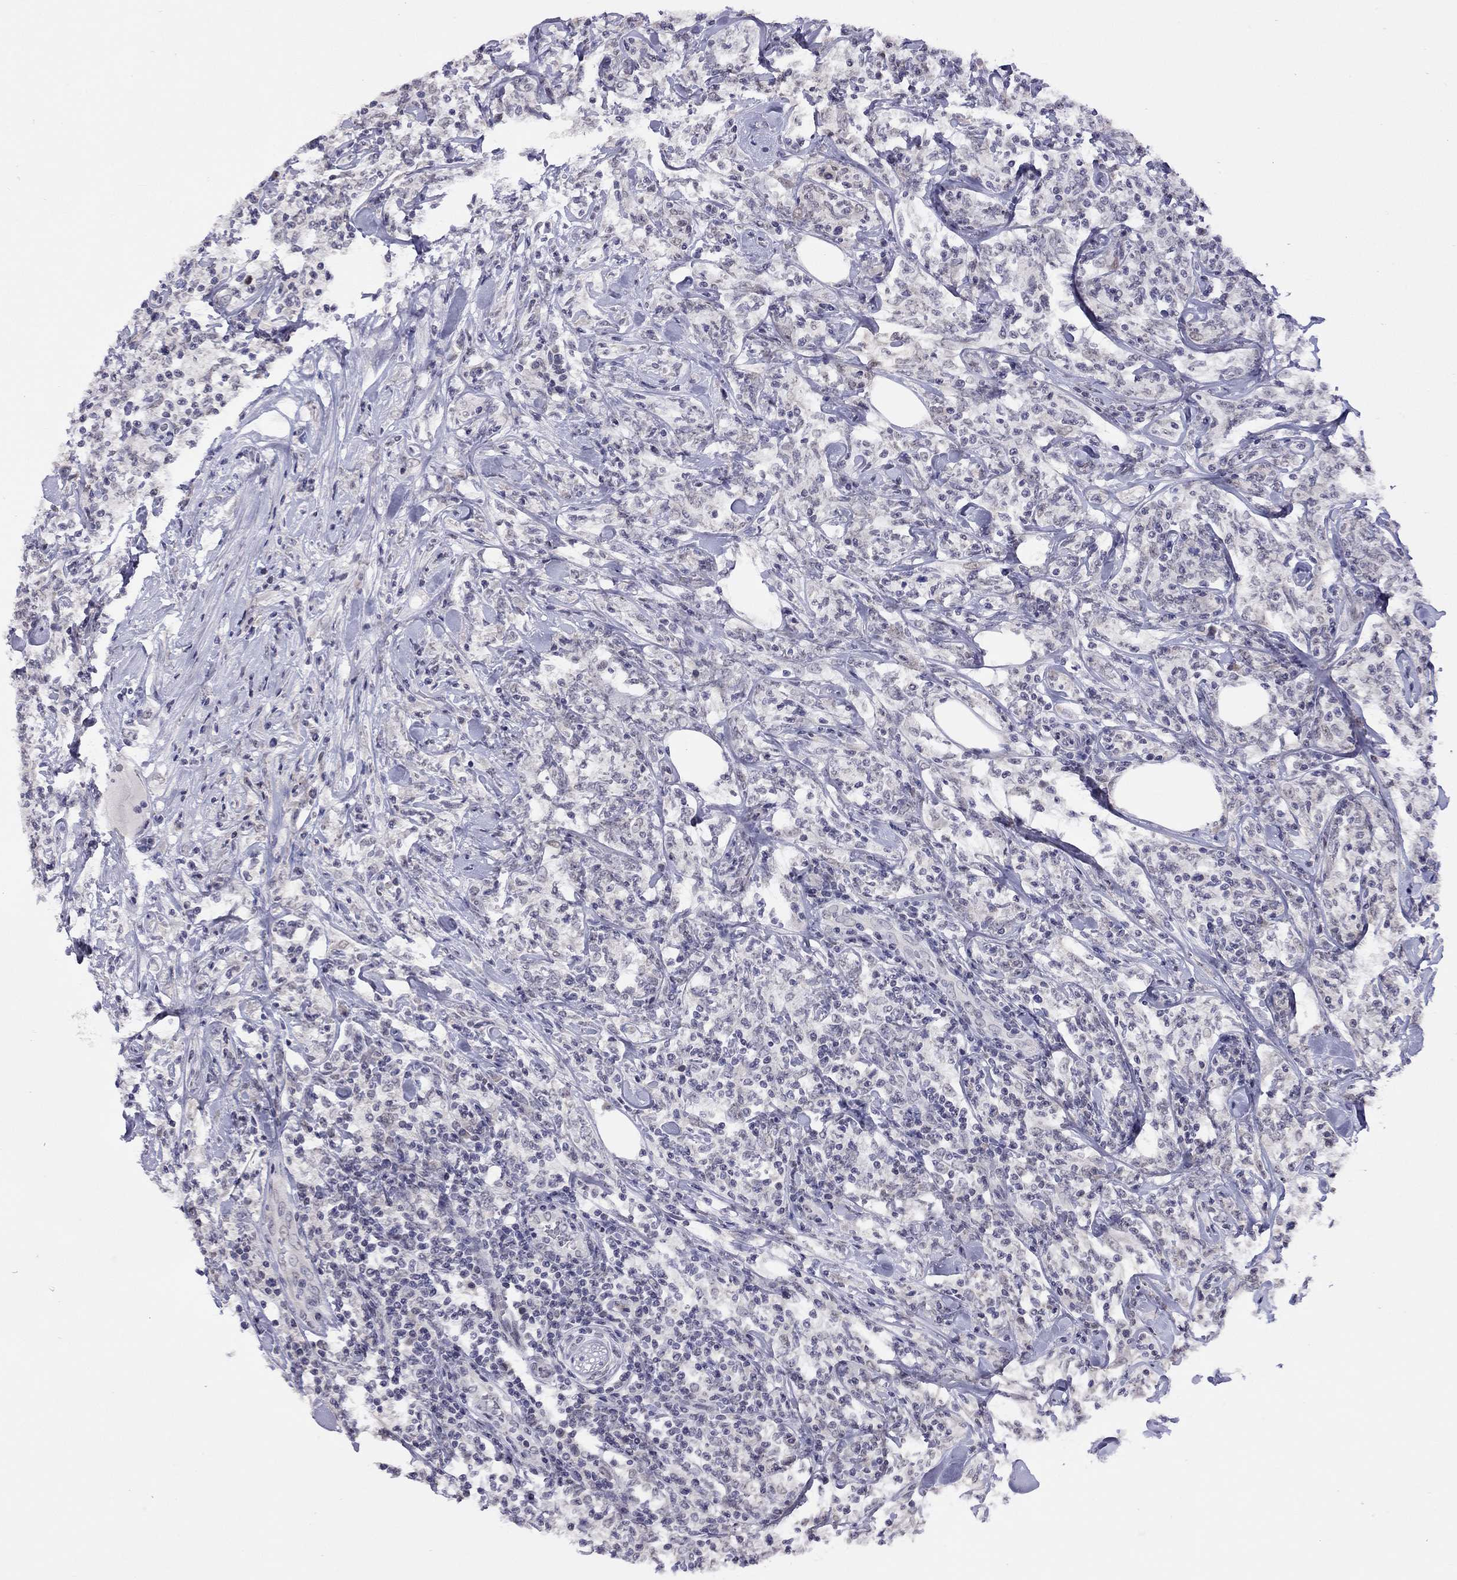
{"staining": {"intensity": "negative", "quantity": "none", "location": "none"}, "tissue": "lymphoma", "cell_type": "Tumor cells", "image_type": "cancer", "snomed": [{"axis": "morphology", "description": "Malignant lymphoma, non-Hodgkin's type, High grade"}, {"axis": "topography", "description": "Lymph node"}], "caption": "There is no significant positivity in tumor cells of malignant lymphoma, non-Hodgkin's type (high-grade).", "gene": "HES5", "patient": {"sex": "female", "age": 84}}